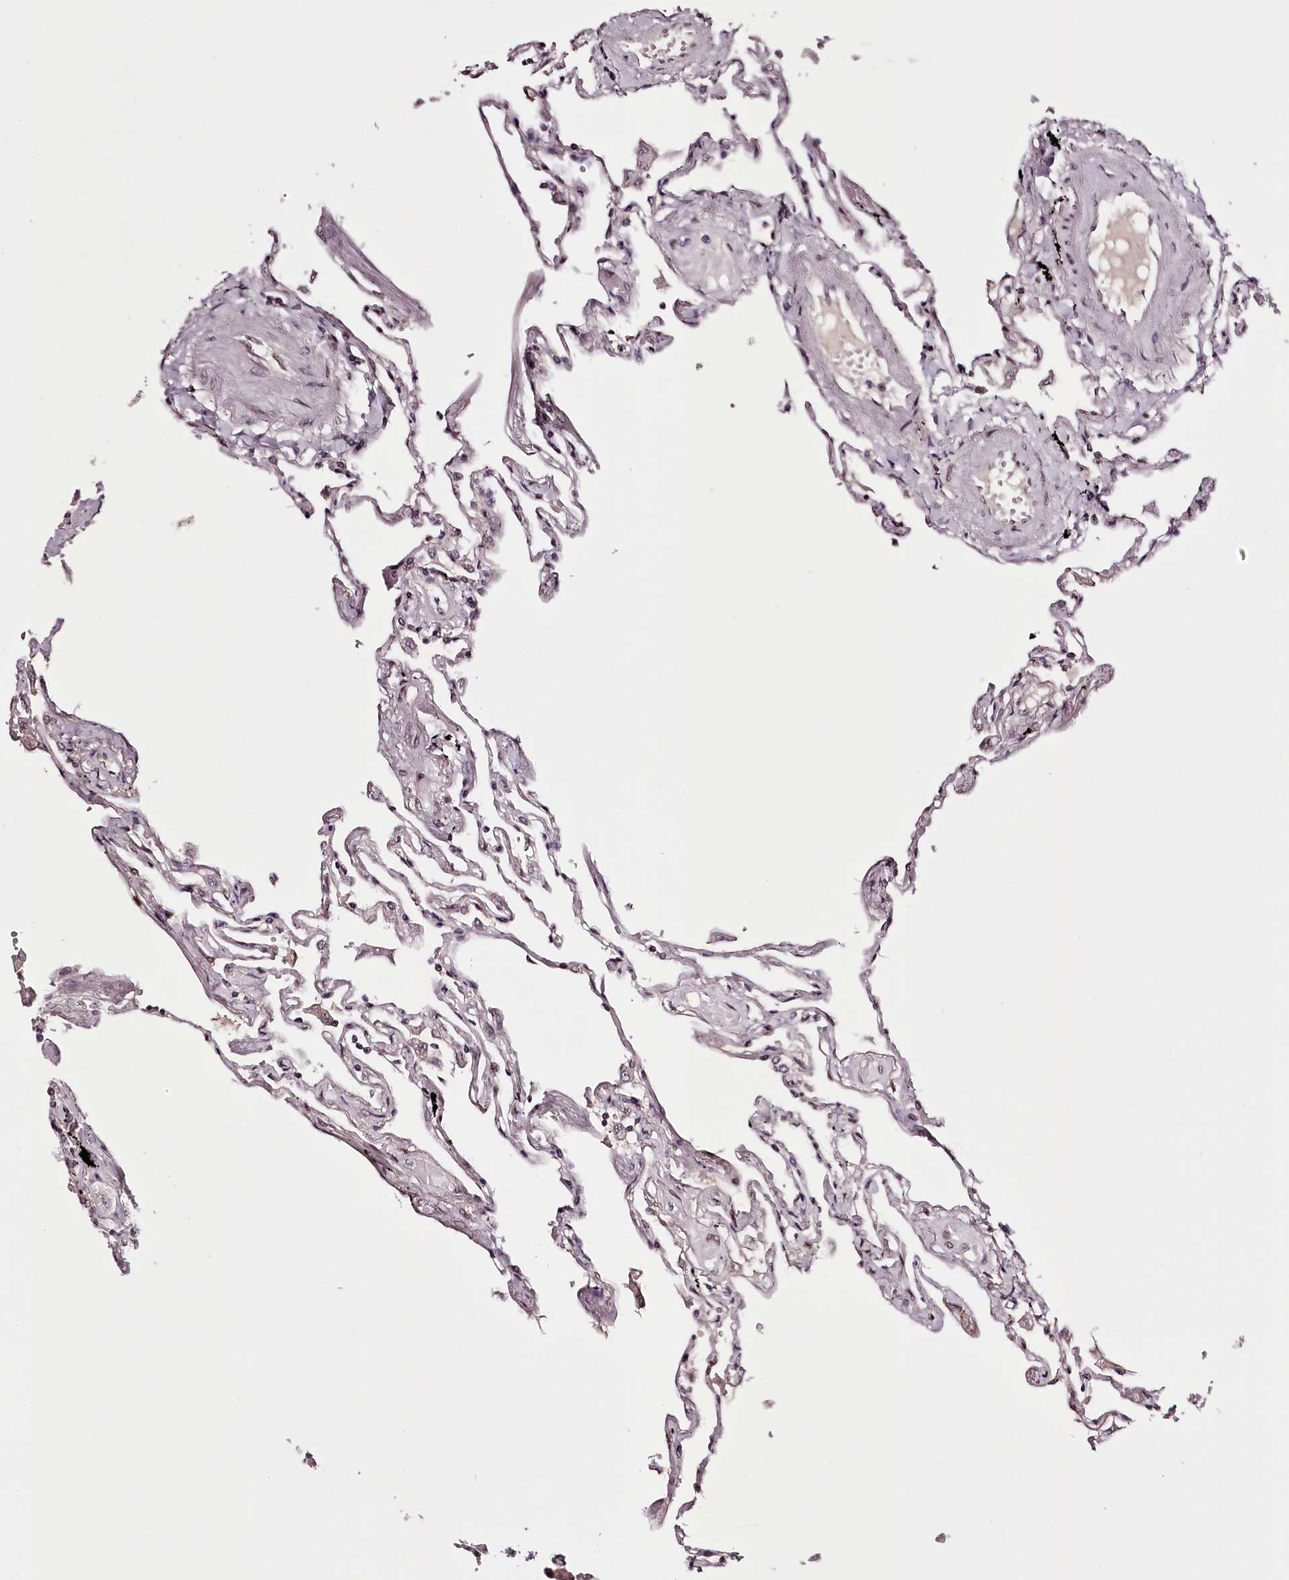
{"staining": {"intensity": "moderate", "quantity": "25%-75%", "location": "nuclear"}, "tissue": "lung", "cell_type": "Alveolar cells", "image_type": "normal", "snomed": [{"axis": "morphology", "description": "Normal tissue, NOS"}, {"axis": "topography", "description": "Lung"}], "caption": "Immunohistochemical staining of normal lung displays medium levels of moderate nuclear expression in approximately 25%-75% of alveolar cells.", "gene": "TTC33", "patient": {"sex": "female", "age": 67}}